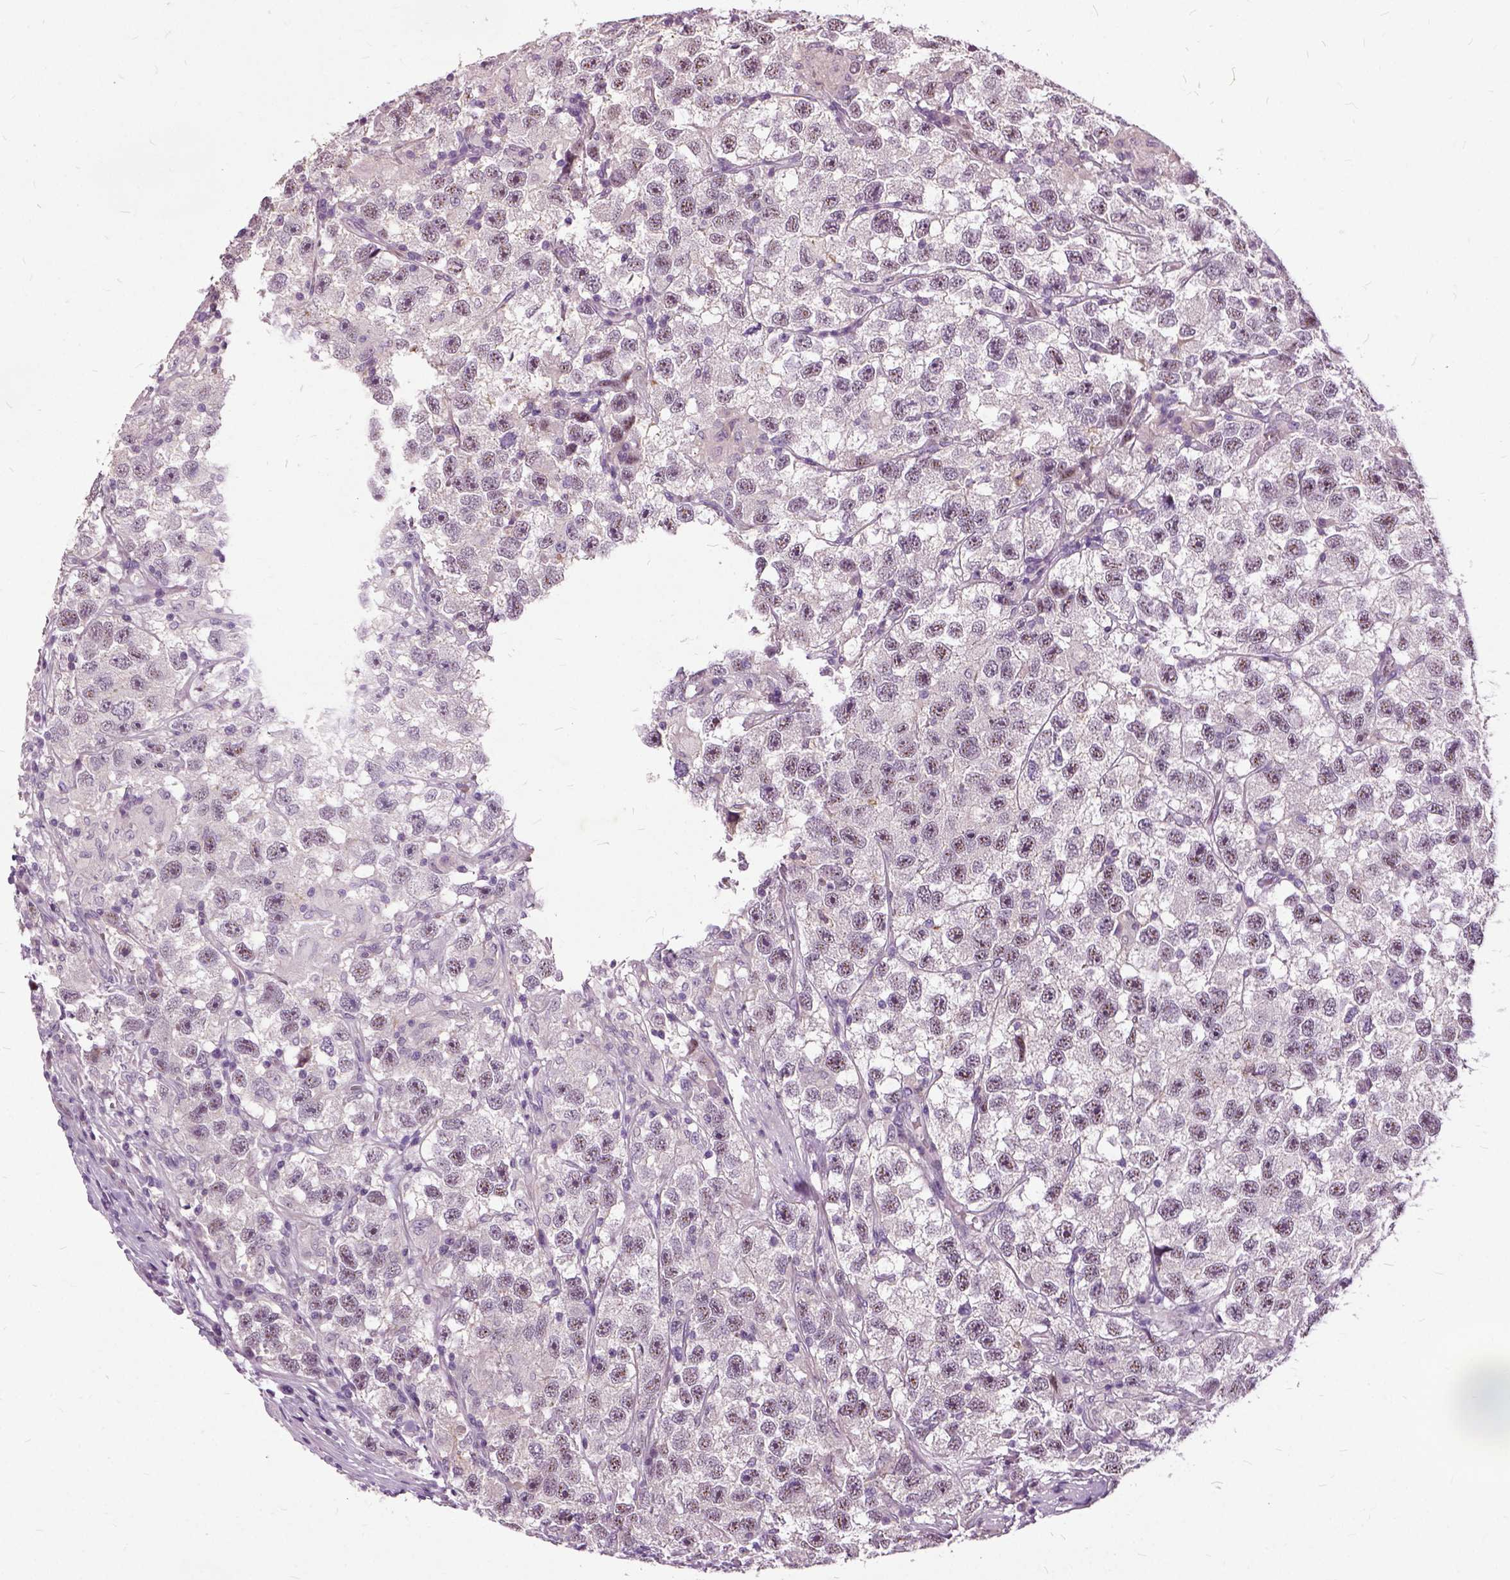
{"staining": {"intensity": "negative", "quantity": "none", "location": "none"}, "tissue": "testis cancer", "cell_type": "Tumor cells", "image_type": "cancer", "snomed": [{"axis": "morphology", "description": "Seminoma, NOS"}, {"axis": "topography", "description": "Testis"}], "caption": "IHC photomicrograph of human testis cancer stained for a protein (brown), which displays no positivity in tumor cells.", "gene": "ILRUN", "patient": {"sex": "male", "age": 26}}